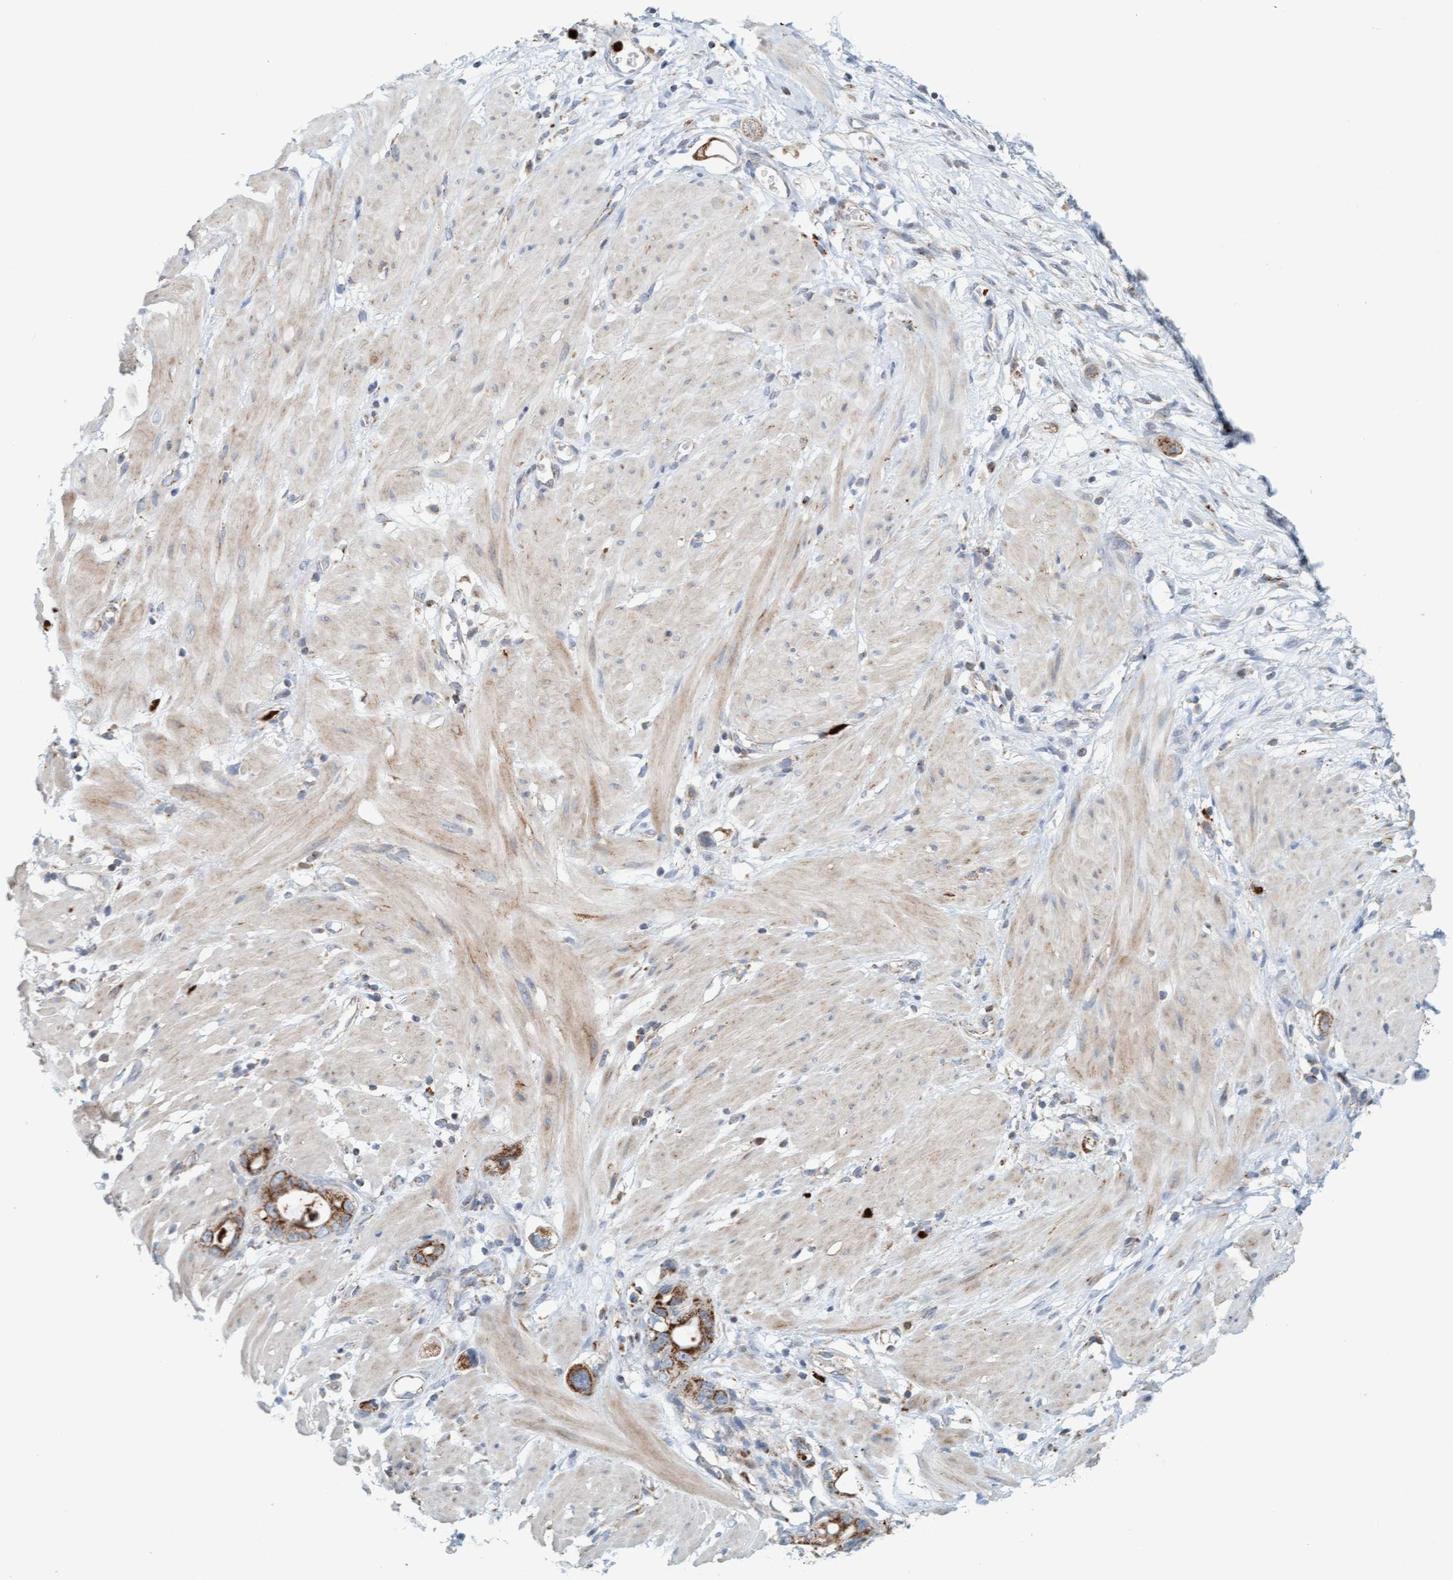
{"staining": {"intensity": "moderate", "quantity": ">75%", "location": "cytoplasmic/membranous"}, "tissue": "stomach cancer", "cell_type": "Tumor cells", "image_type": "cancer", "snomed": [{"axis": "morphology", "description": "Adenocarcinoma, NOS"}, {"axis": "topography", "description": "Stomach"}, {"axis": "topography", "description": "Stomach, lower"}], "caption": "This image reveals immunohistochemistry staining of adenocarcinoma (stomach), with medium moderate cytoplasmic/membranous positivity in approximately >75% of tumor cells.", "gene": "B9D1", "patient": {"sex": "female", "age": 48}}